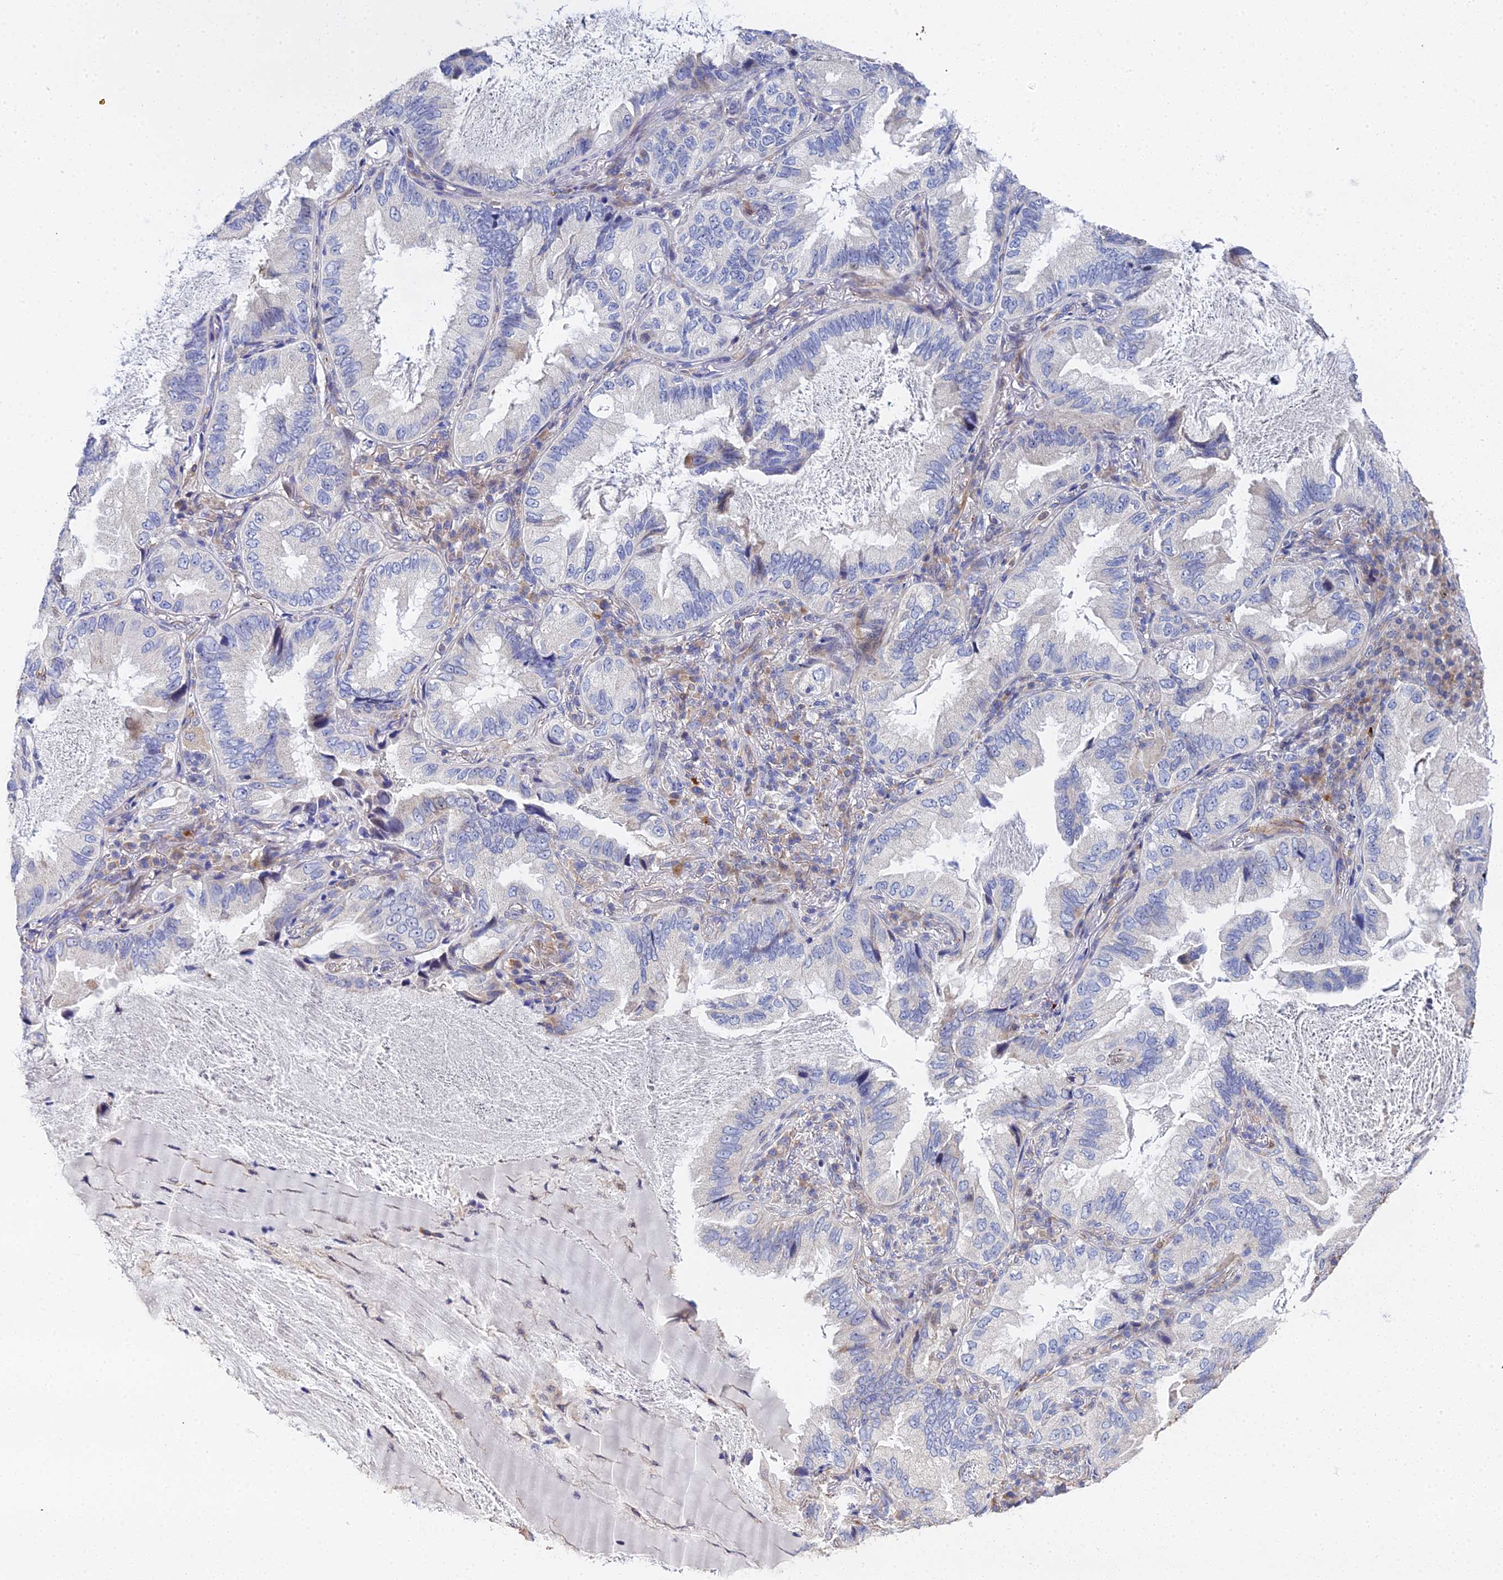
{"staining": {"intensity": "moderate", "quantity": "<25%", "location": "cytoplasmic/membranous"}, "tissue": "lung cancer", "cell_type": "Tumor cells", "image_type": "cancer", "snomed": [{"axis": "morphology", "description": "Adenocarcinoma, NOS"}, {"axis": "topography", "description": "Lung"}], "caption": "A brown stain highlights moderate cytoplasmic/membranous staining of a protein in human lung cancer (adenocarcinoma) tumor cells.", "gene": "ENSG00000268674", "patient": {"sex": "female", "age": 69}}